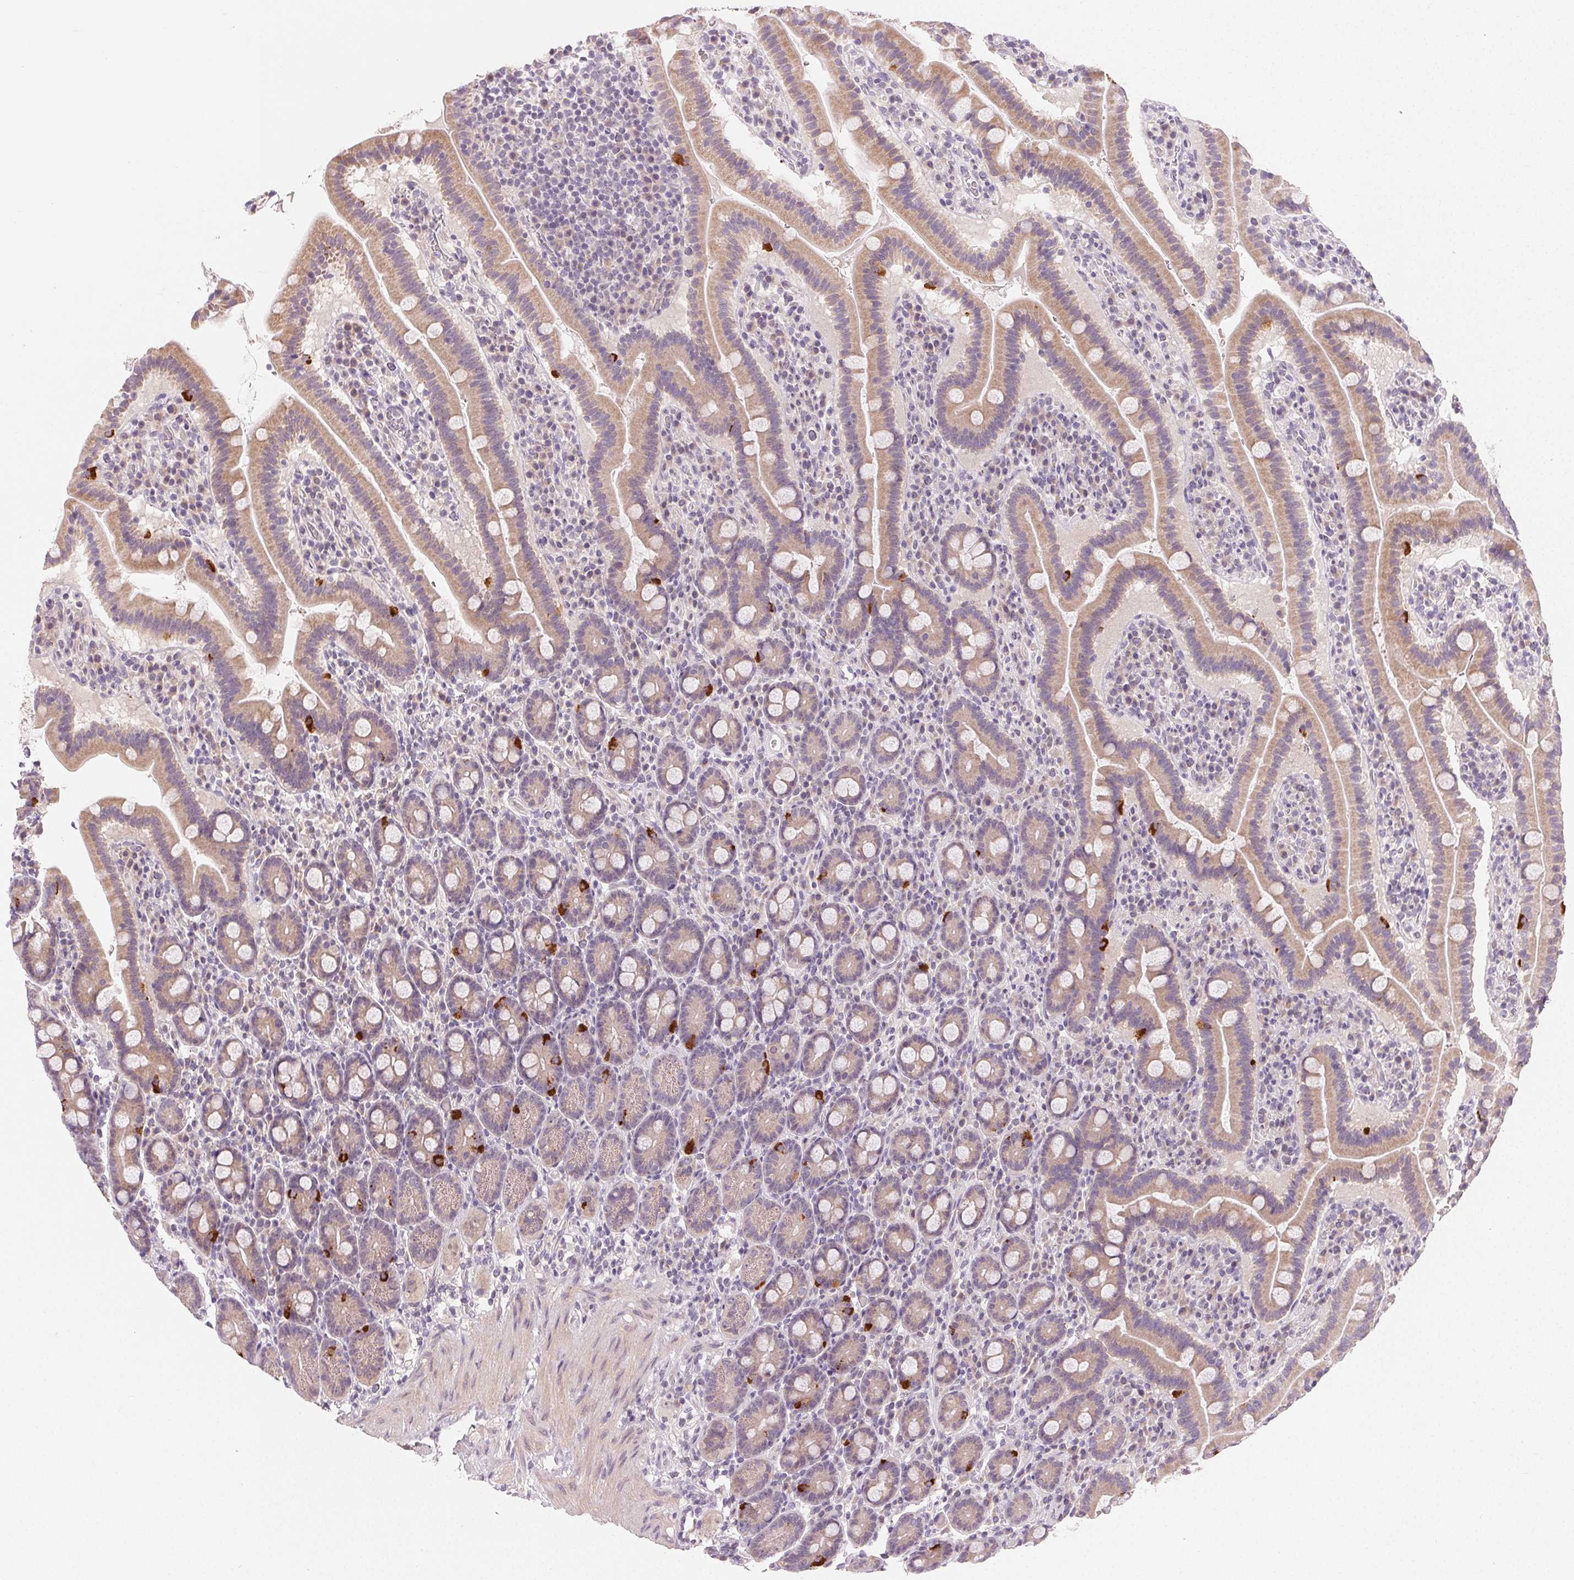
{"staining": {"intensity": "strong", "quantity": "<25%", "location": "cytoplasmic/membranous"}, "tissue": "small intestine", "cell_type": "Glandular cells", "image_type": "normal", "snomed": [{"axis": "morphology", "description": "Normal tissue, NOS"}, {"axis": "topography", "description": "Small intestine"}], "caption": "Immunohistochemical staining of unremarkable small intestine exhibits <25% levels of strong cytoplasmic/membranous protein expression in about <25% of glandular cells.", "gene": "MYBL1", "patient": {"sex": "male", "age": 26}}